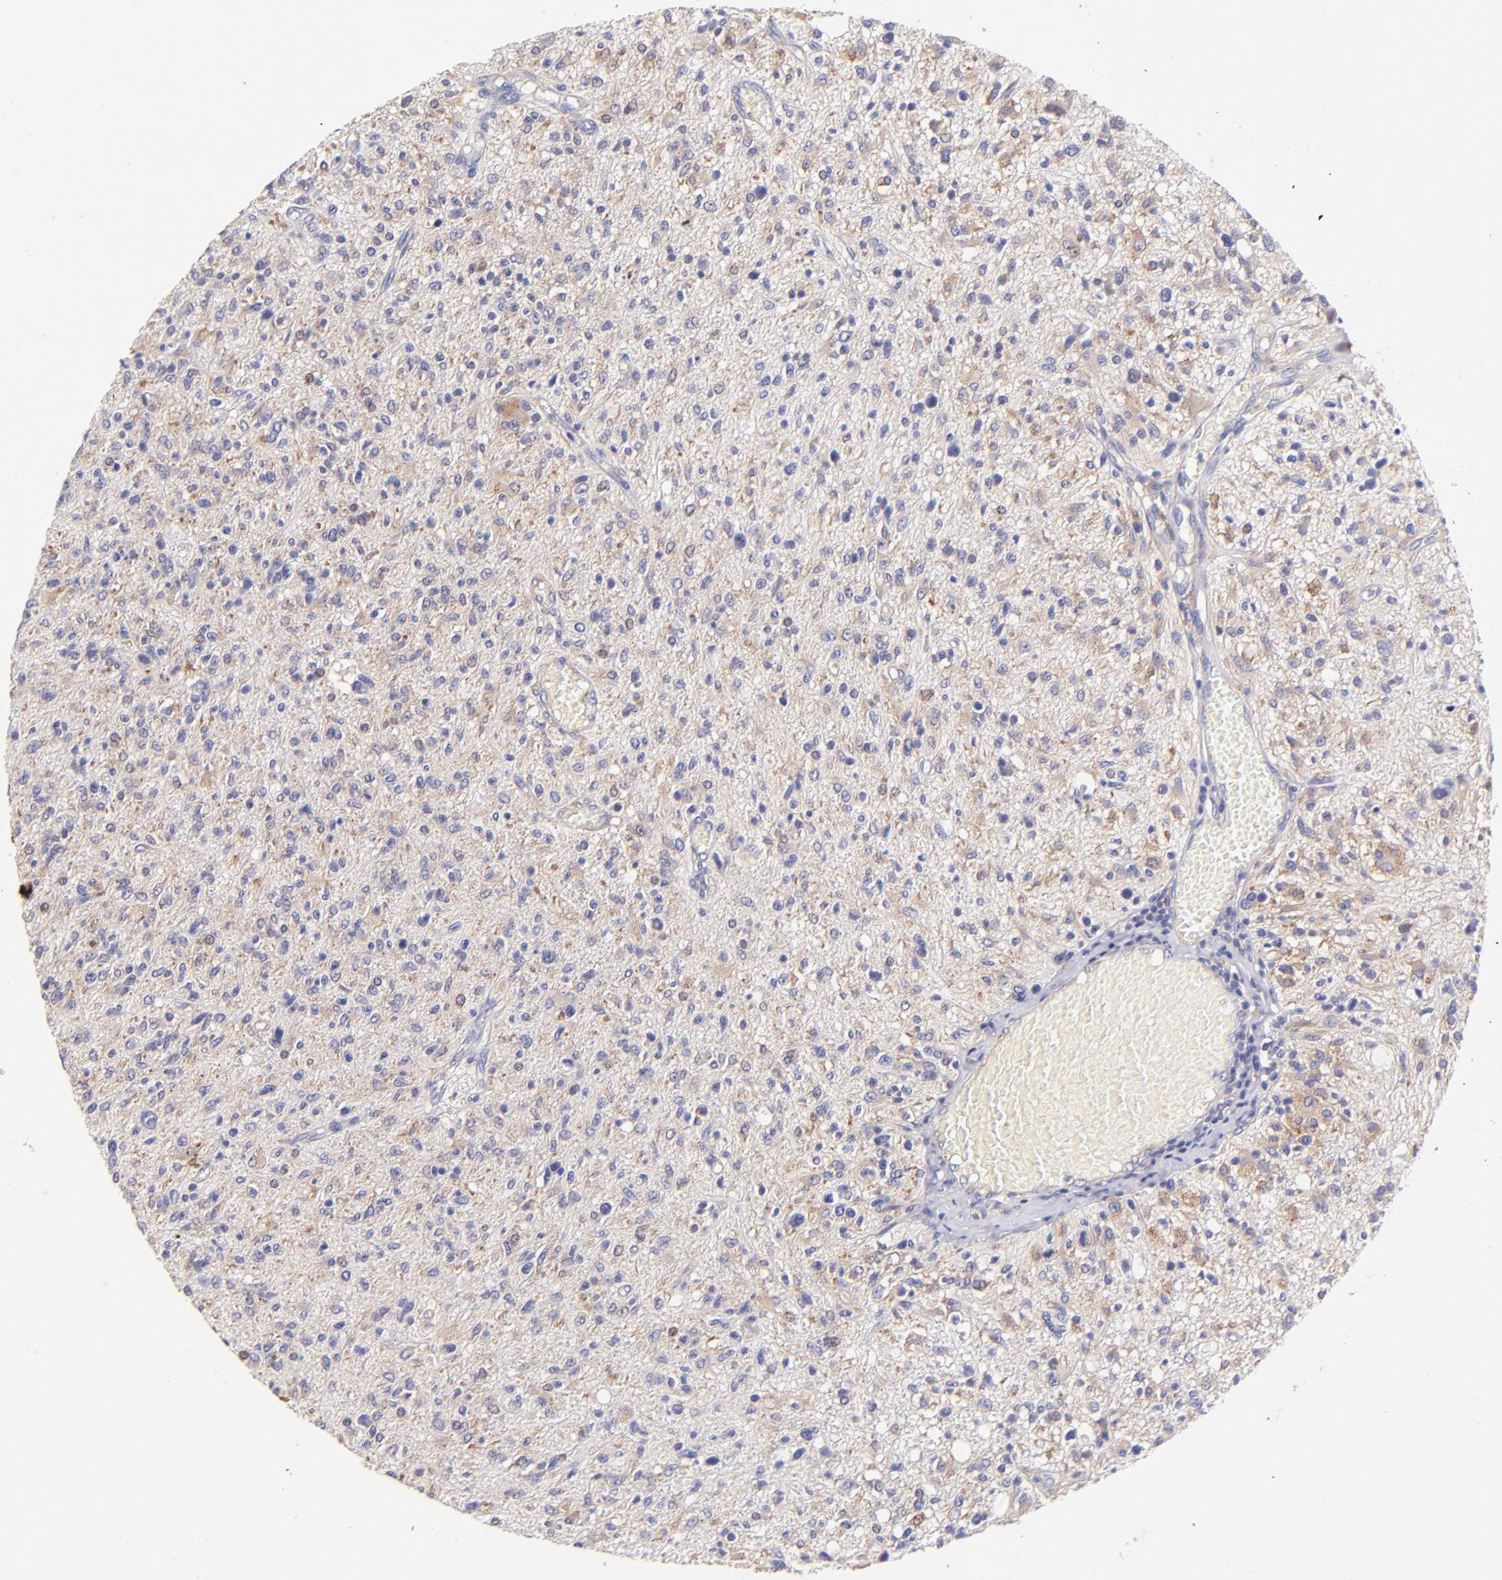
{"staining": {"intensity": "weak", "quantity": "25%-75%", "location": "cytoplasmic/membranous"}, "tissue": "glioma", "cell_type": "Tumor cells", "image_type": "cancer", "snomed": [{"axis": "morphology", "description": "Glioma, malignant, High grade"}, {"axis": "topography", "description": "Cerebral cortex"}], "caption": "Immunohistochemical staining of glioma demonstrates low levels of weak cytoplasmic/membranous protein staining in about 25%-75% of tumor cells. (IHC, brightfield microscopy, high magnification).", "gene": "RPL11", "patient": {"sex": "male", "age": 76}}